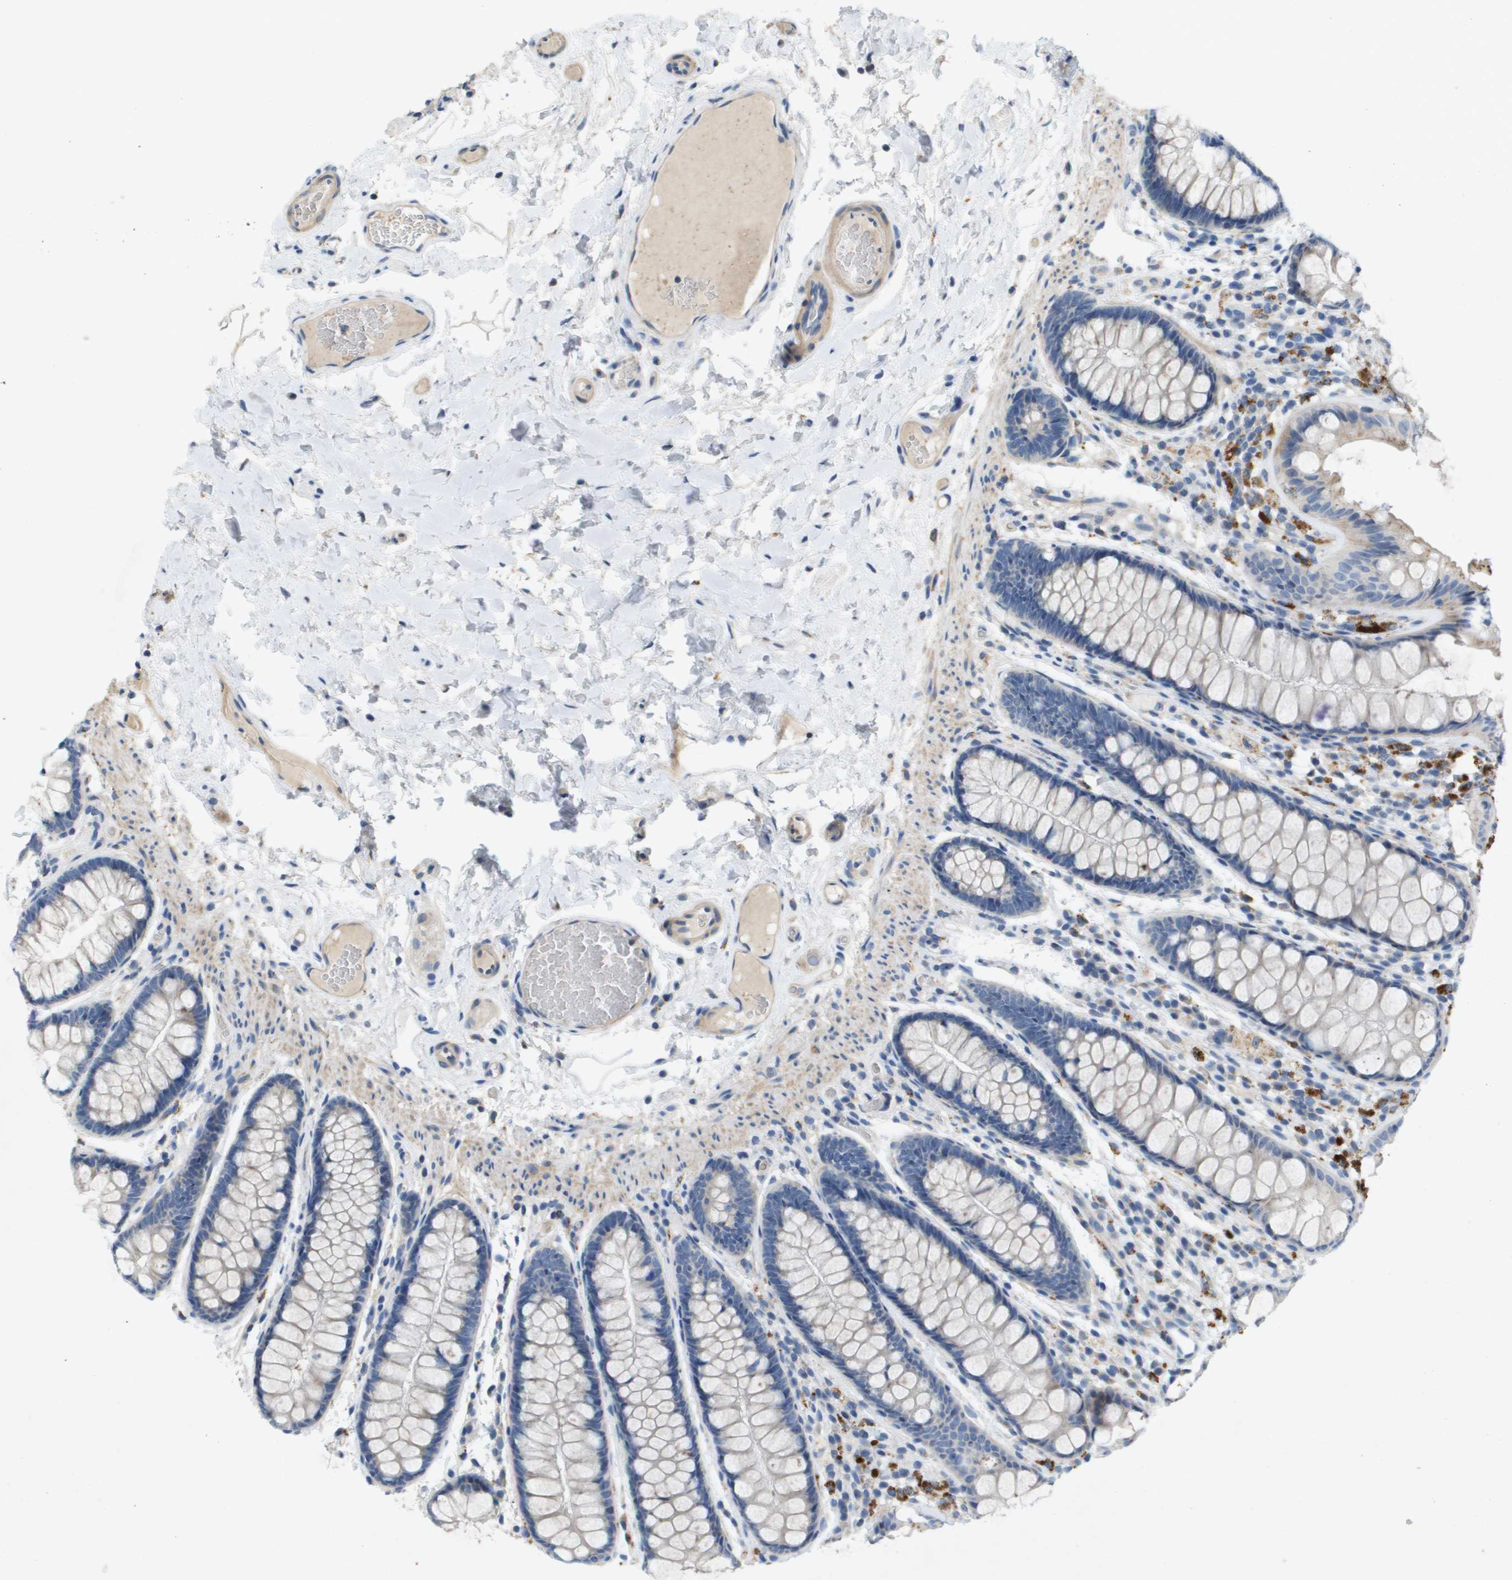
{"staining": {"intensity": "weak", "quantity": ">75%", "location": "cytoplasmic/membranous"}, "tissue": "colon", "cell_type": "Endothelial cells", "image_type": "normal", "snomed": [{"axis": "morphology", "description": "Normal tissue, NOS"}, {"axis": "topography", "description": "Colon"}], "caption": "Colon stained with immunohistochemistry displays weak cytoplasmic/membranous staining in approximately >75% of endothelial cells.", "gene": "B3GNT5", "patient": {"sex": "female", "age": 56}}